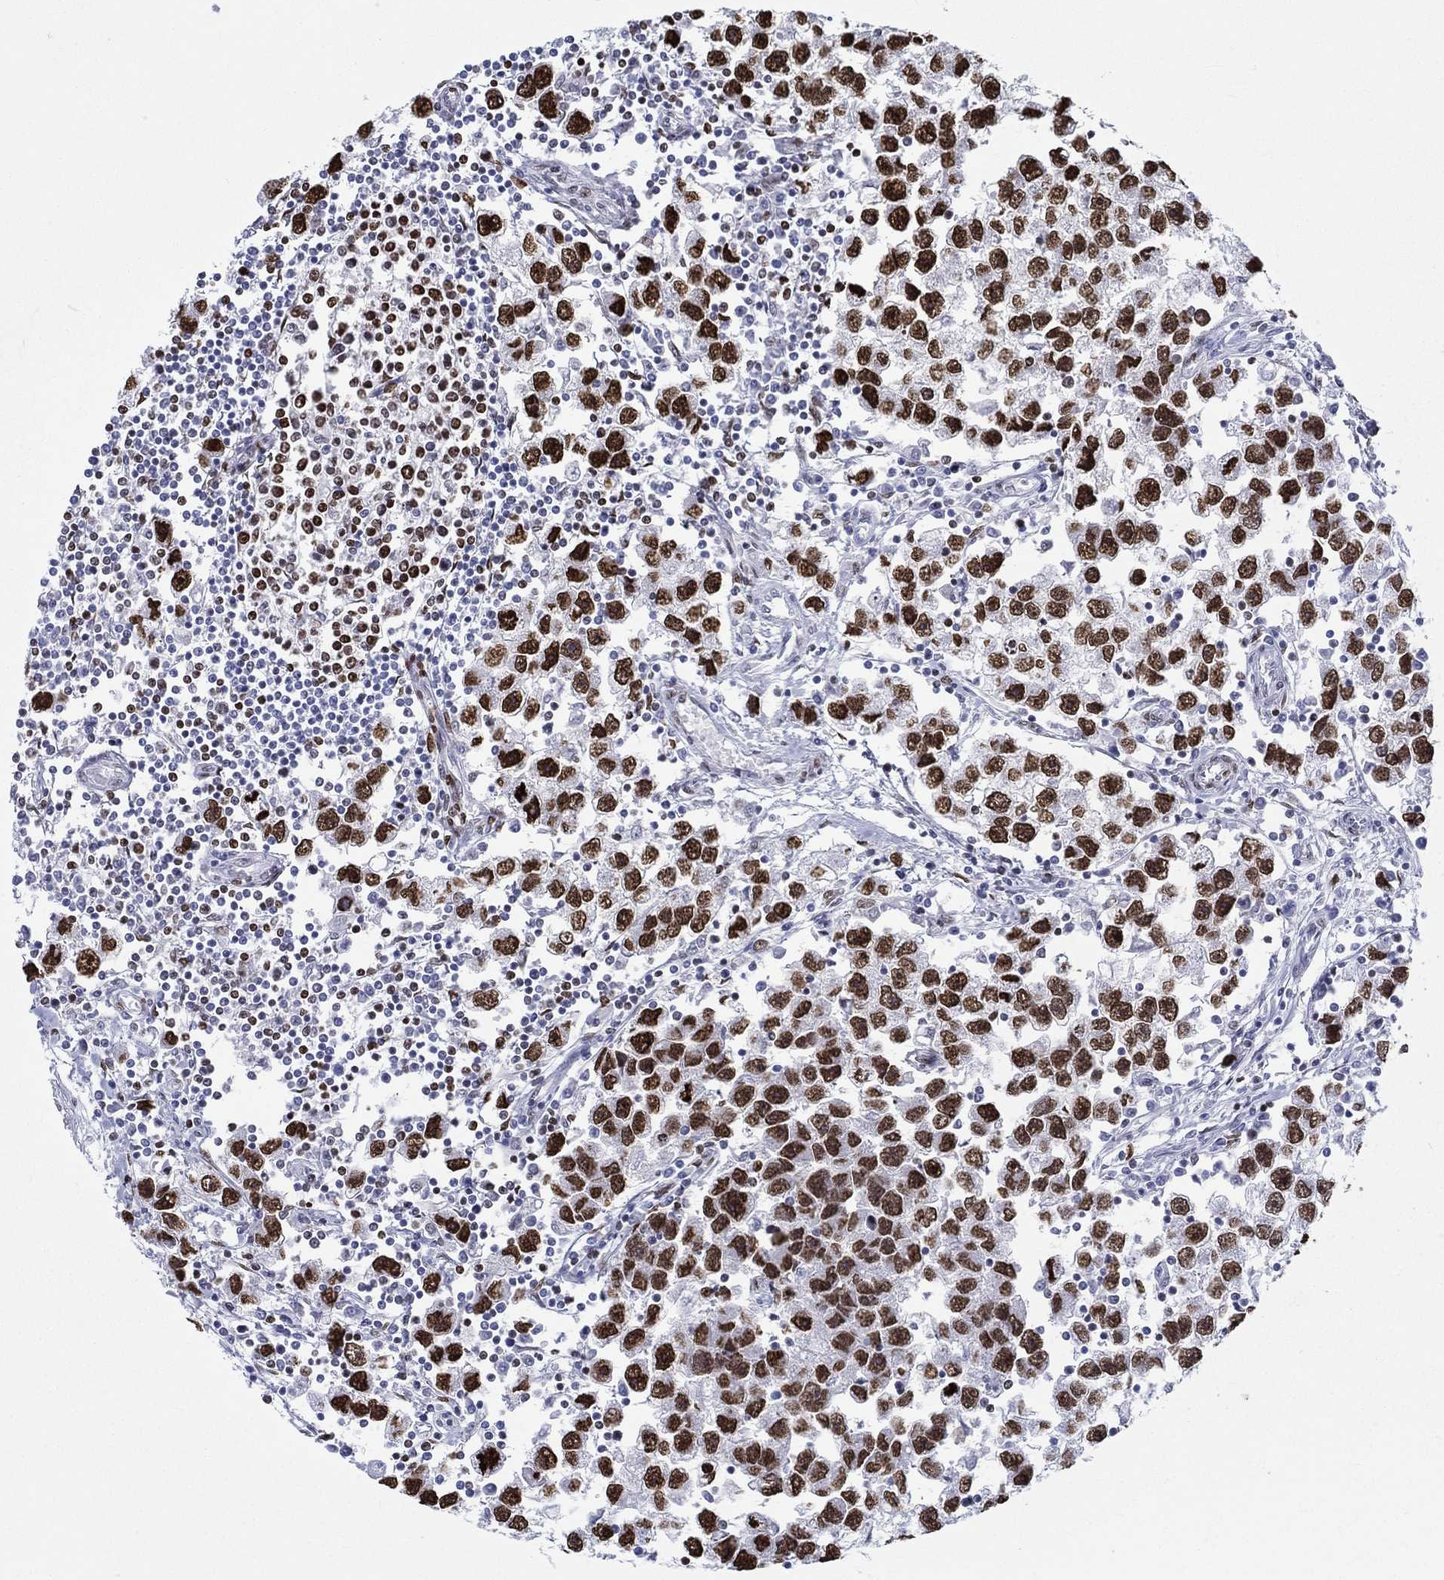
{"staining": {"intensity": "strong", "quantity": ">75%", "location": "nuclear"}, "tissue": "testis cancer", "cell_type": "Tumor cells", "image_type": "cancer", "snomed": [{"axis": "morphology", "description": "Seminoma, NOS"}, {"axis": "topography", "description": "Testis"}], "caption": "The photomicrograph reveals immunohistochemical staining of seminoma (testis). There is strong nuclear expression is identified in approximately >75% of tumor cells. (Brightfield microscopy of DAB IHC at high magnification).", "gene": "H1-1", "patient": {"sex": "male", "age": 30}}